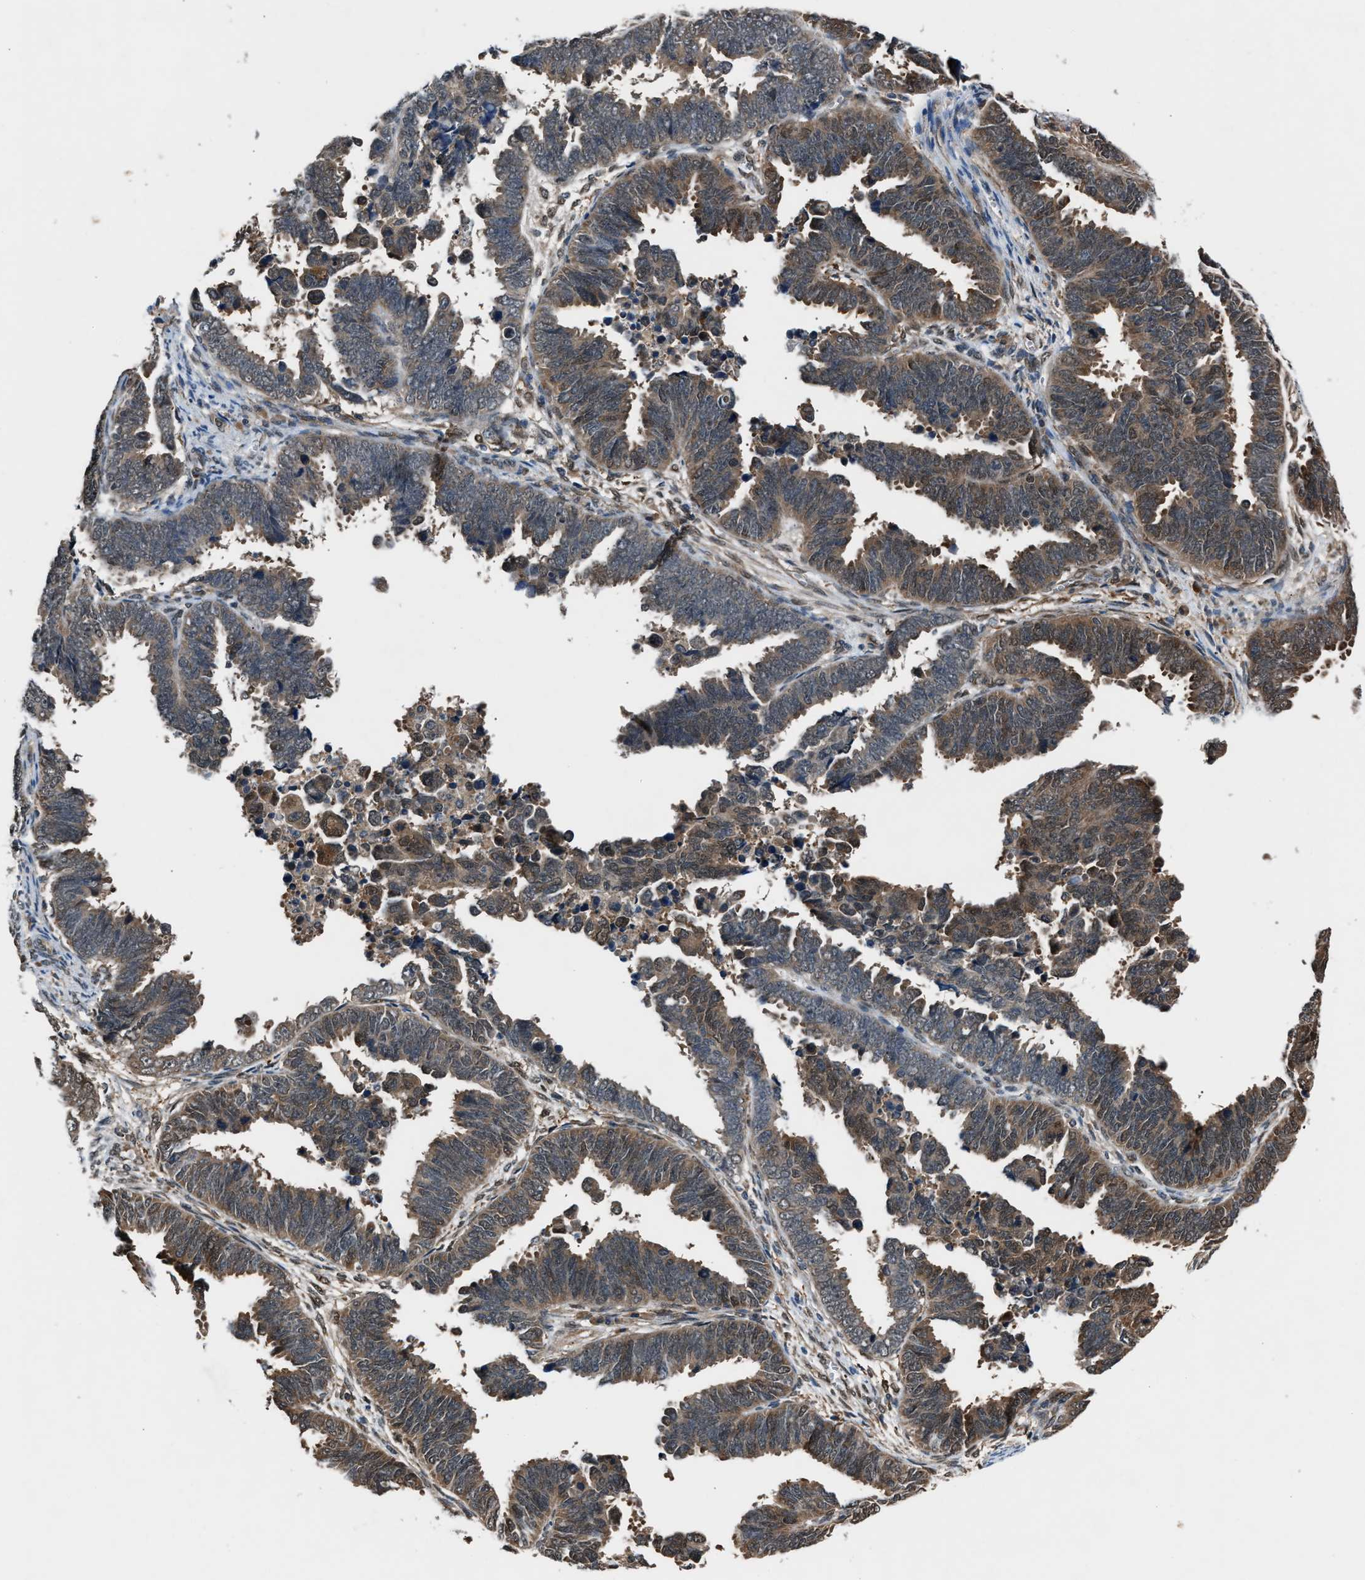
{"staining": {"intensity": "moderate", "quantity": "<25%", "location": "cytoplasmic/membranous"}, "tissue": "endometrial cancer", "cell_type": "Tumor cells", "image_type": "cancer", "snomed": [{"axis": "morphology", "description": "Adenocarcinoma, NOS"}, {"axis": "topography", "description": "Endometrium"}], "caption": "A photomicrograph of human endometrial cancer (adenocarcinoma) stained for a protein displays moderate cytoplasmic/membranous brown staining in tumor cells.", "gene": "TP53I3", "patient": {"sex": "female", "age": 75}}